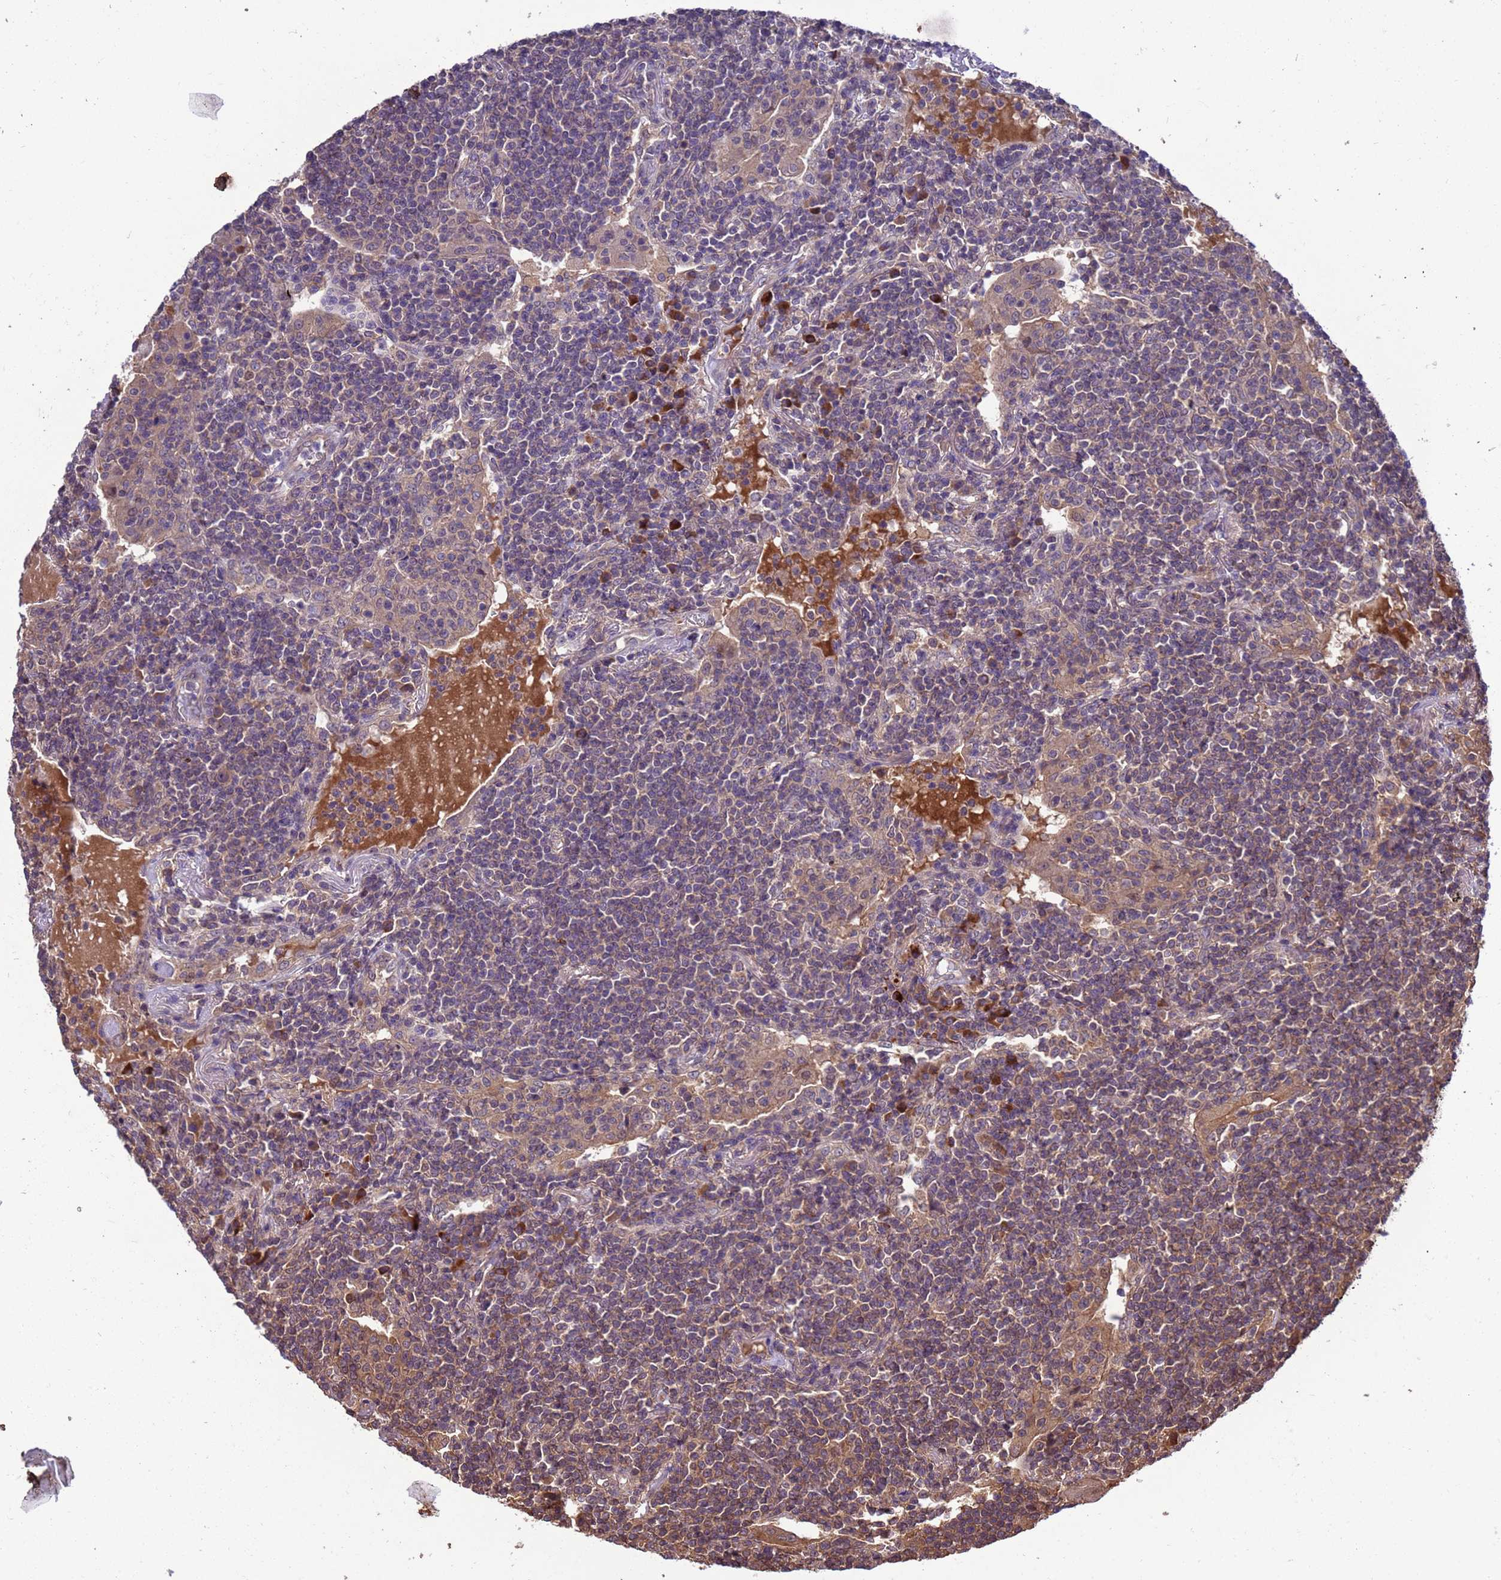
{"staining": {"intensity": "moderate", "quantity": "25%-75%", "location": "cytoplasmic/membranous"}, "tissue": "lymphoma", "cell_type": "Tumor cells", "image_type": "cancer", "snomed": [{"axis": "morphology", "description": "Malignant lymphoma, non-Hodgkin's type, Low grade"}, {"axis": "topography", "description": "Lung"}], "caption": "This micrograph demonstrates IHC staining of lymphoma, with medium moderate cytoplasmic/membranous positivity in approximately 25%-75% of tumor cells.", "gene": "ZFP69B", "patient": {"sex": "female", "age": 71}}